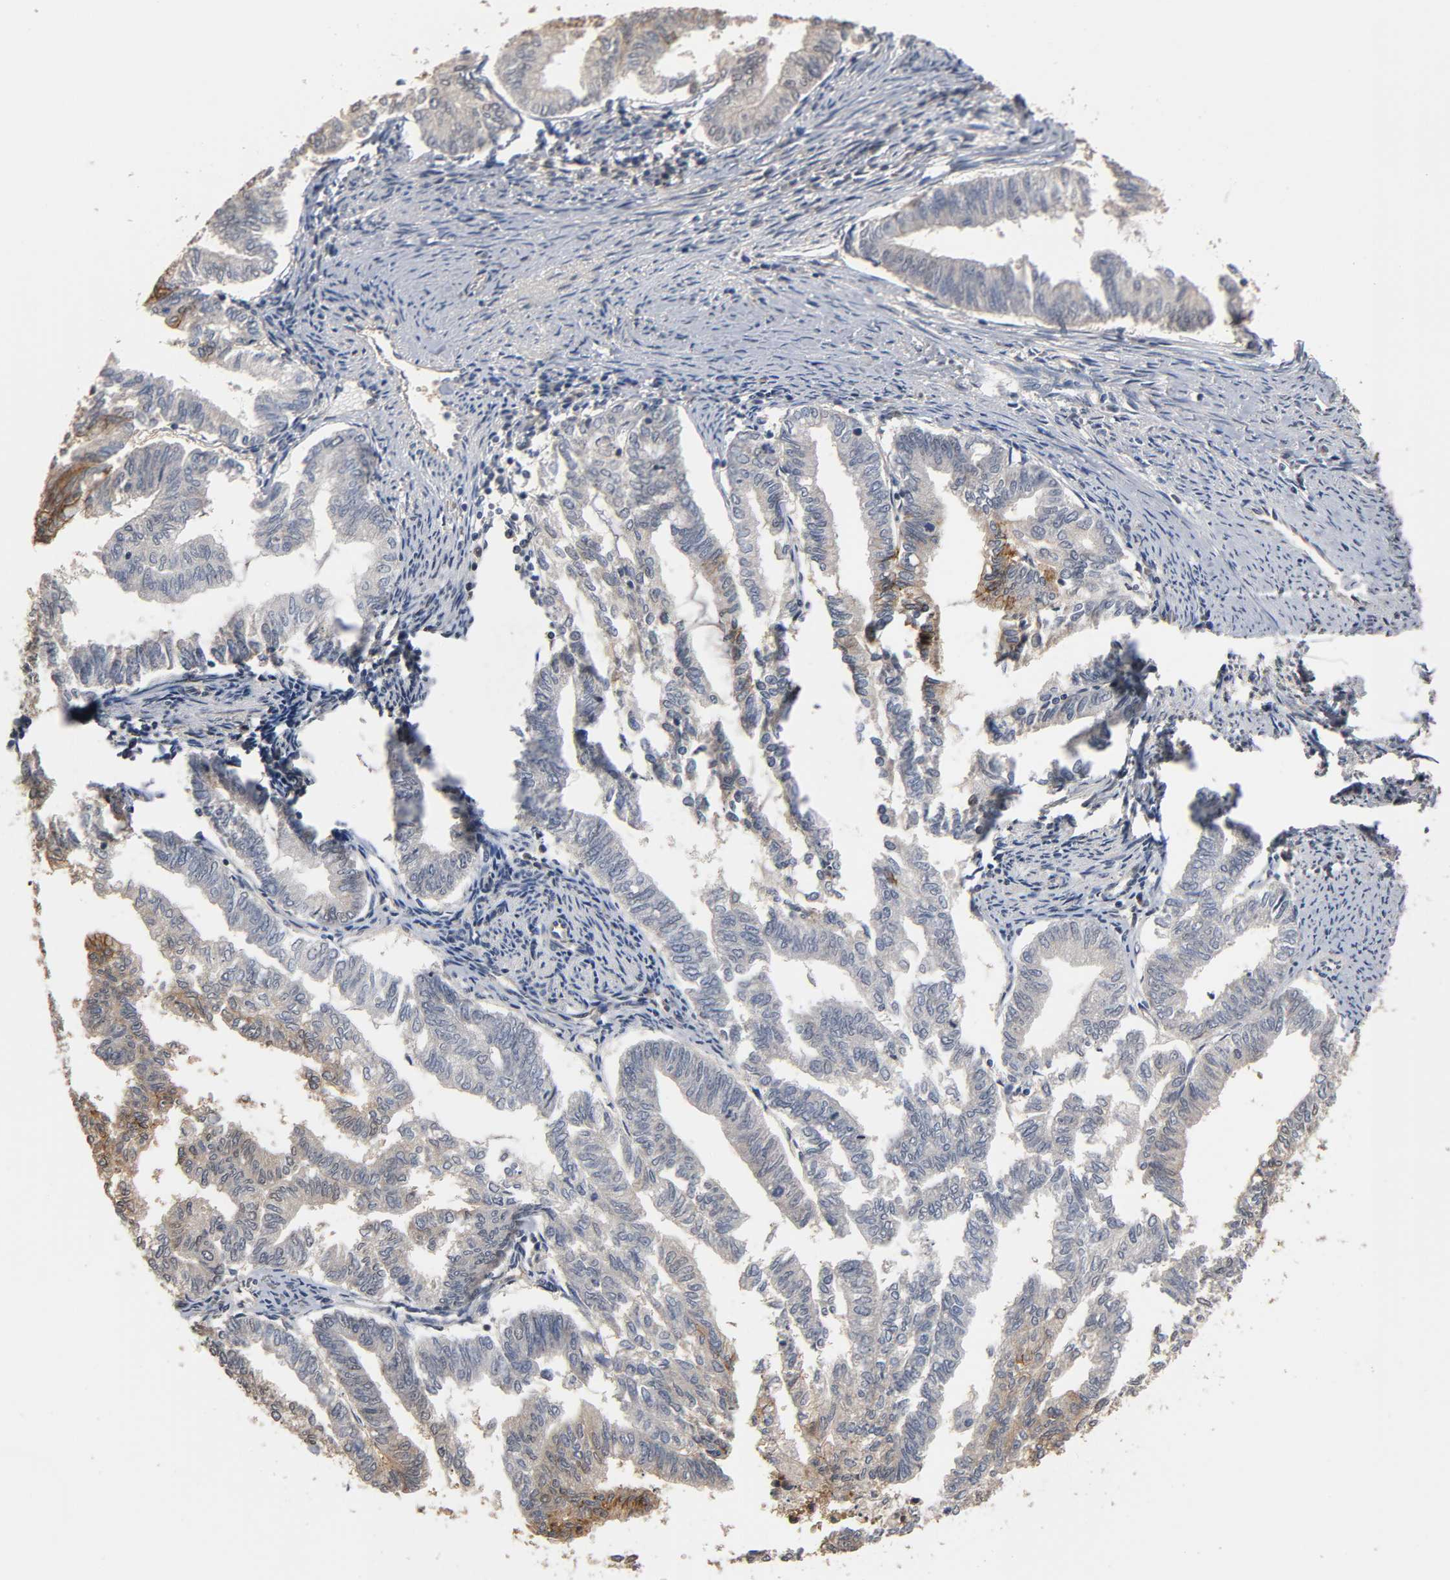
{"staining": {"intensity": "strong", "quantity": "<25%", "location": "cytoplasmic/membranous"}, "tissue": "endometrial cancer", "cell_type": "Tumor cells", "image_type": "cancer", "snomed": [{"axis": "morphology", "description": "Adenocarcinoma, NOS"}, {"axis": "topography", "description": "Endometrium"}], "caption": "Human adenocarcinoma (endometrial) stained with a protein marker reveals strong staining in tumor cells.", "gene": "HTR1E", "patient": {"sex": "female", "age": 79}}